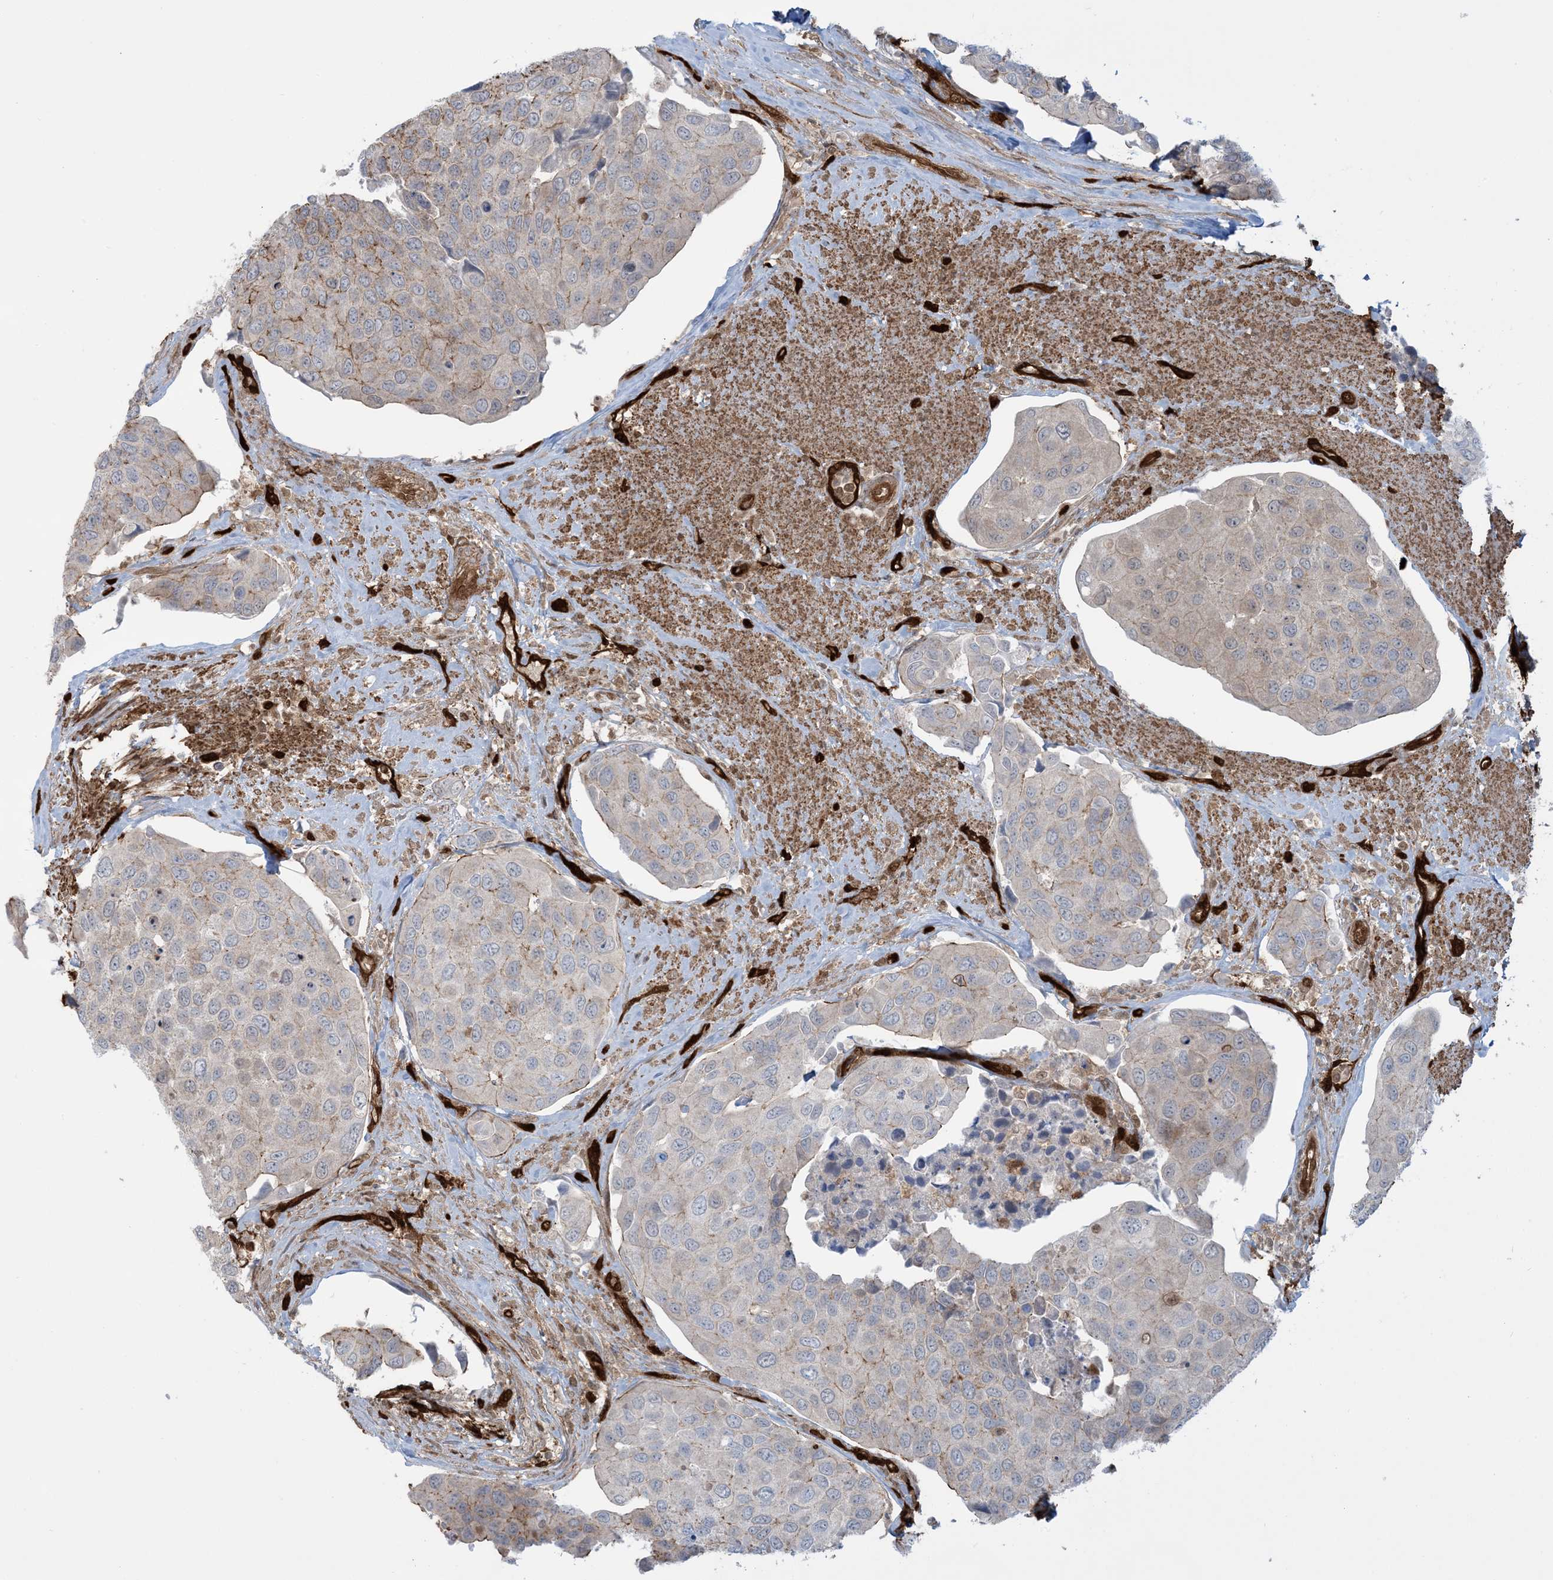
{"staining": {"intensity": "negative", "quantity": "none", "location": "none"}, "tissue": "urothelial cancer", "cell_type": "Tumor cells", "image_type": "cancer", "snomed": [{"axis": "morphology", "description": "Urothelial carcinoma, High grade"}, {"axis": "topography", "description": "Urinary bladder"}], "caption": "Immunohistochemical staining of human urothelial cancer exhibits no significant expression in tumor cells.", "gene": "PPM1F", "patient": {"sex": "male", "age": 74}}